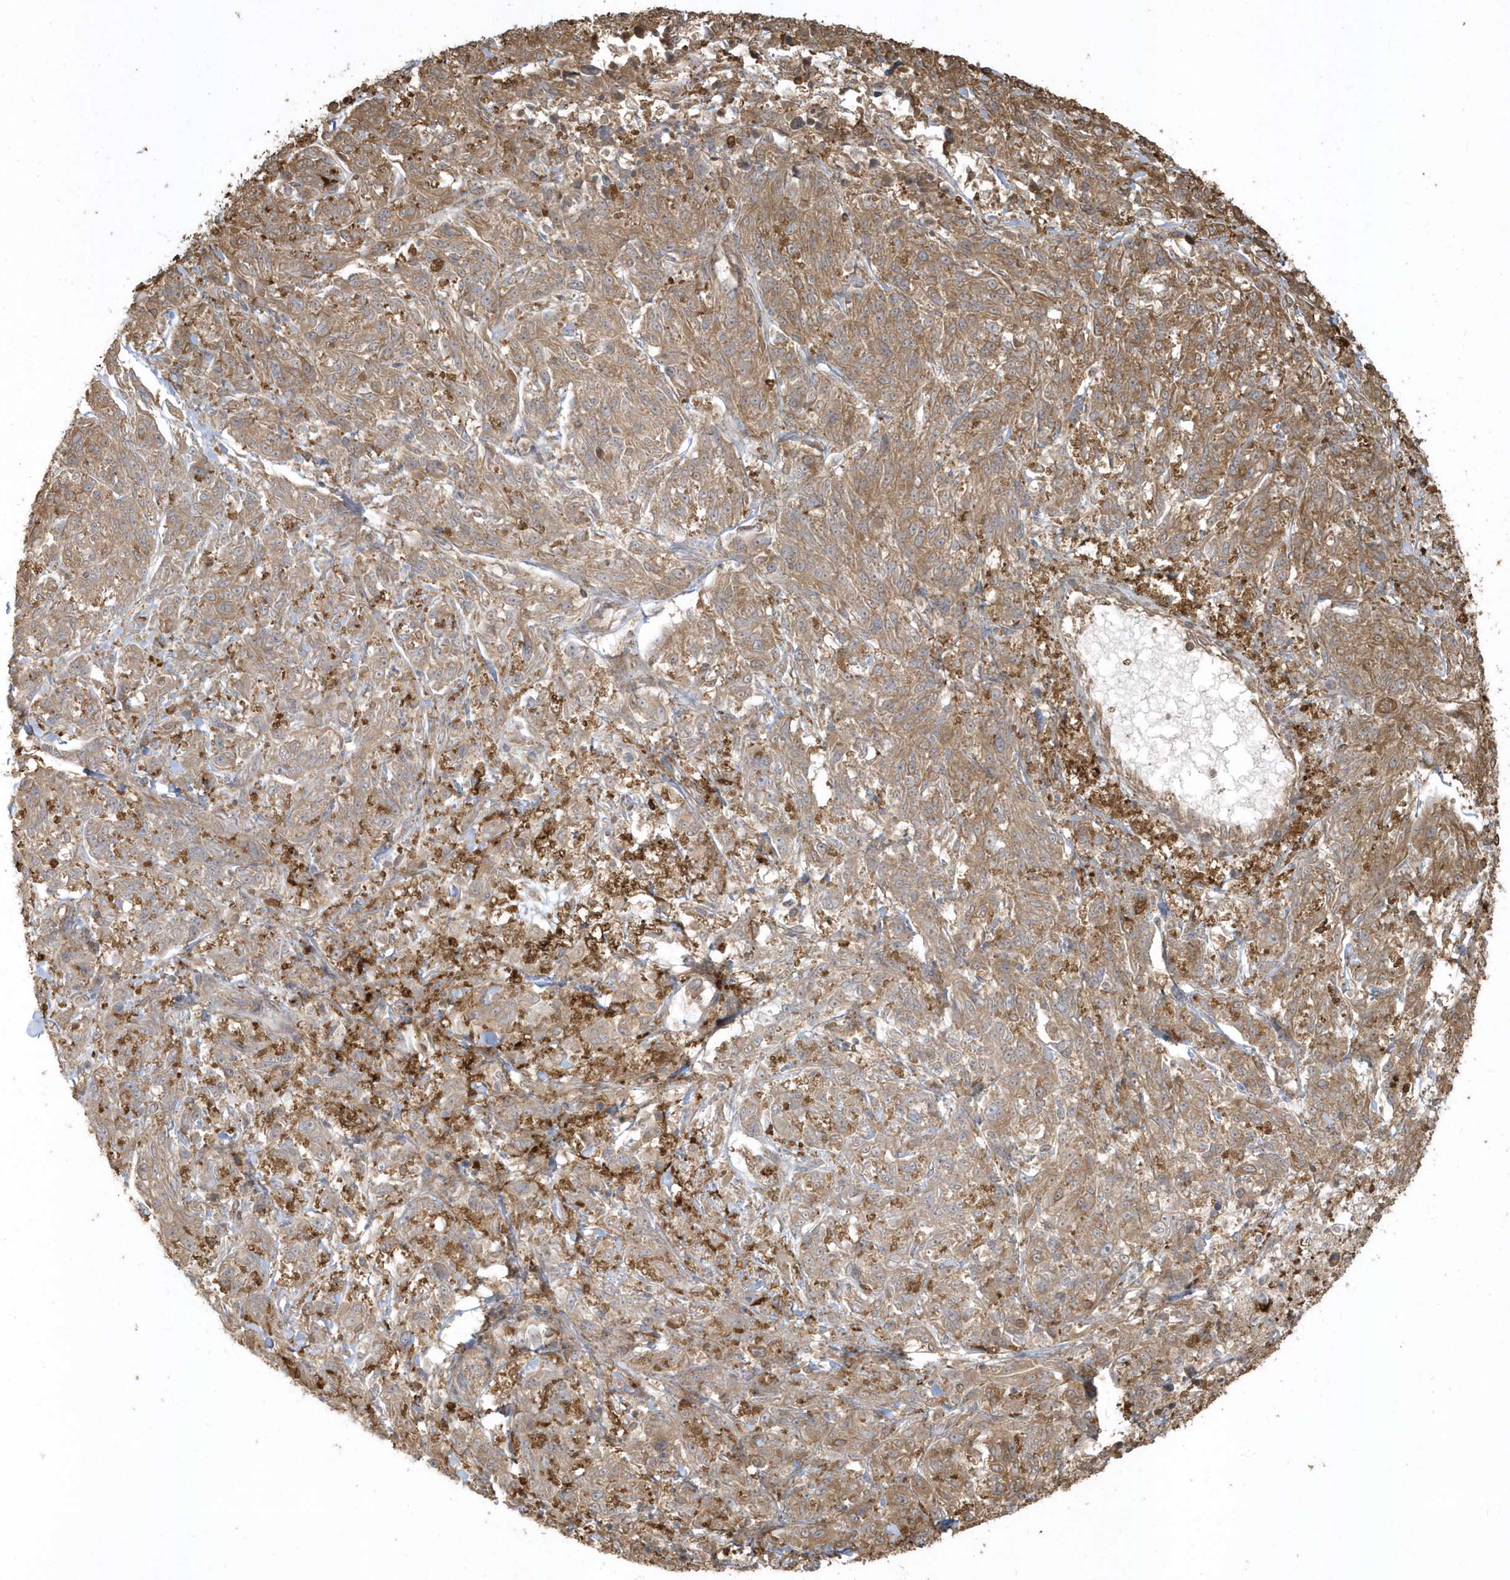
{"staining": {"intensity": "moderate", "quantity": ">75%", "location": "cytoplasmic/membranous"}, "tissue": "melanoma", "cell_type": "Tumor cells", "image_type": "cancer", "snomed": [{"axis": "morphology", "description": "Malignant melanoma, NOS"}, {"axis": "topography", "description": "Skin"}], "caption": "A medium amount of moderate cytoplasmic/membranous staining is present in approximately >75% of tumor cells in melanoma tissue.", "gene": "HNMT", "patient": {"sex": "male", "age": 53}}